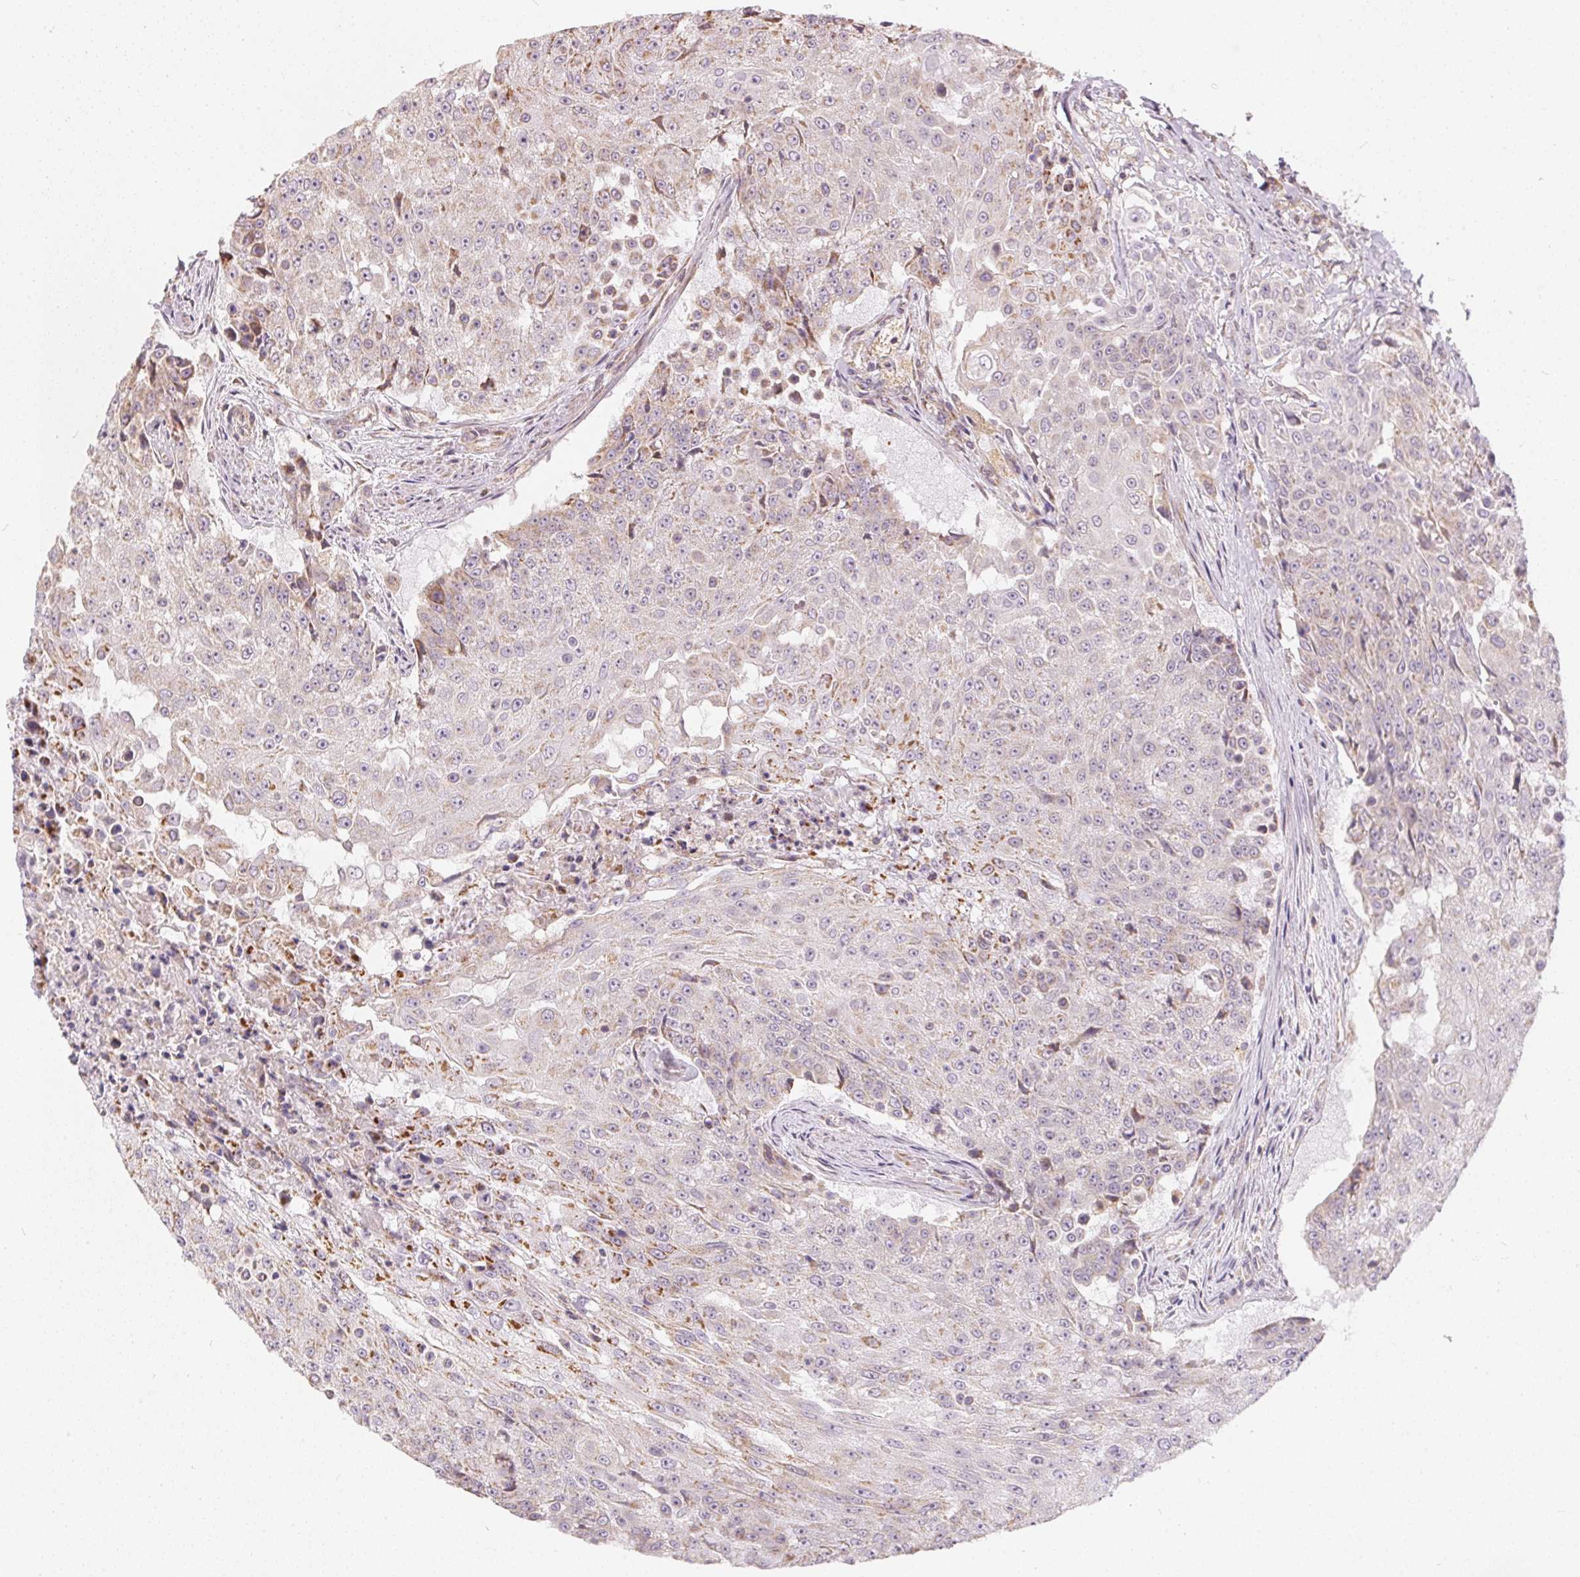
{"staining": {"intensity": "weak", "quantity": "<25%", "location": "cytoplasmic/membranous"}, "tissue": "urothelial cancer", "cell_type": "Tumor cells", "image_type": "cancer", "snomed": [{"axis": "morphology", "description": "Urothelial carcinoma, High grade"}, {"axis": "topography", "description": "Urinary bladder"}], "caption": "IHC of human urothelial carcinoma (high-grade) displays no staining in tumor cells.", "gene": "VWA5B2", "patient": {"sex": "female", "age": 63}}